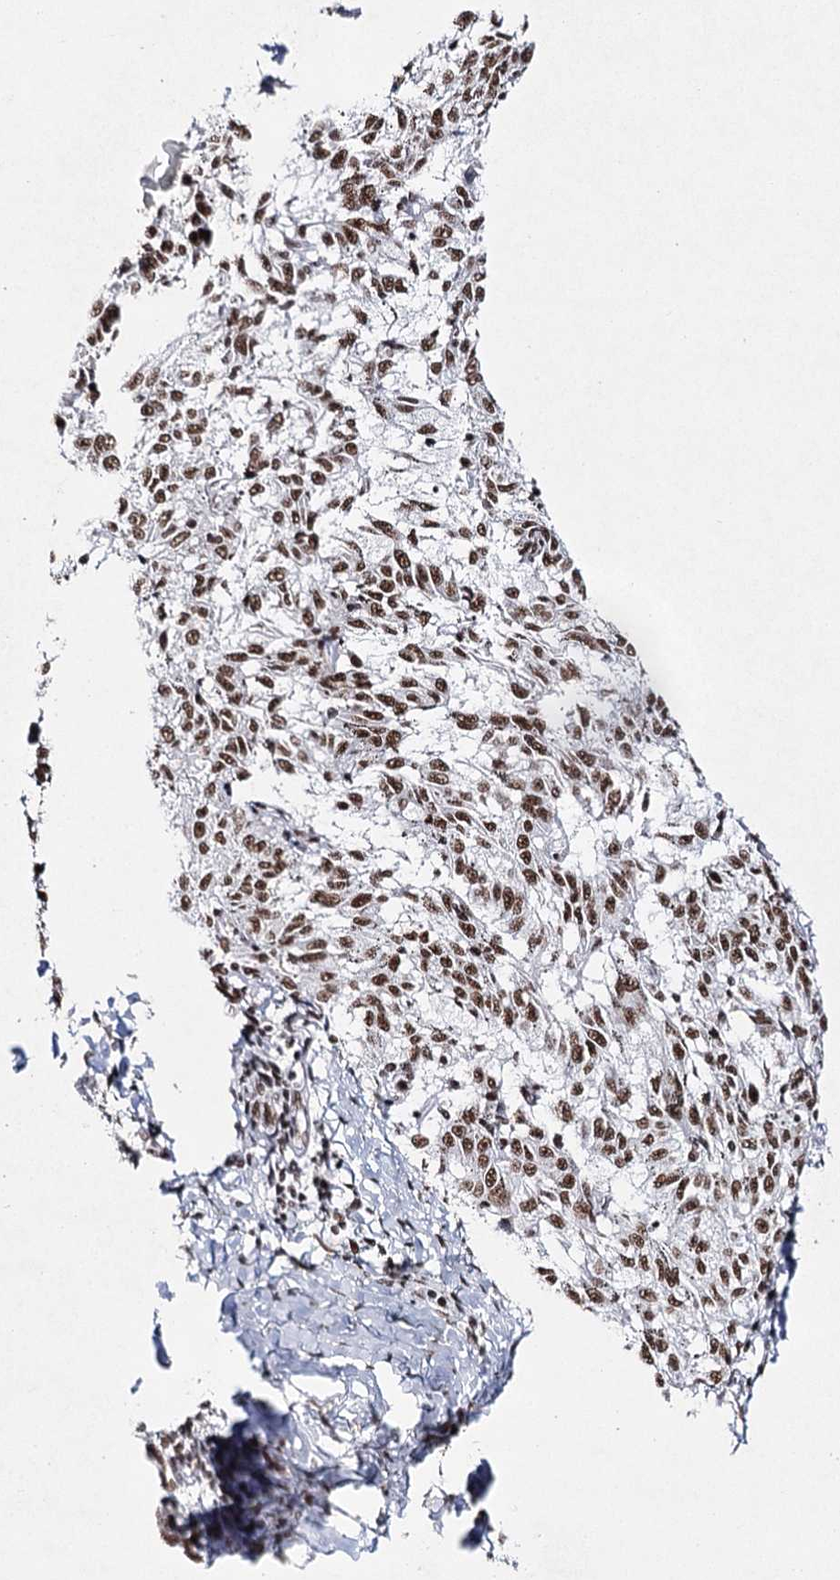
{"staining": {"intensity": "moderate", "quantity": ">75%", "location": "nuclear"}, "tissue": "melanoma", "cell_type": "Tumor cells", "image_type": "cancer", "snomed": [{"axis": "morphology", "description": "Malignant melanoma, NOS"}, {"axis": "topography", "description": "Skin"}], "caption": "About >75% of tumor cells in human malignant melanoma exhibit moderate nuclear protein expression as visualized by brown immunohistochemical staining.", "gene": "SCAF8", "patient": {"sex": "female", "age": 72}}